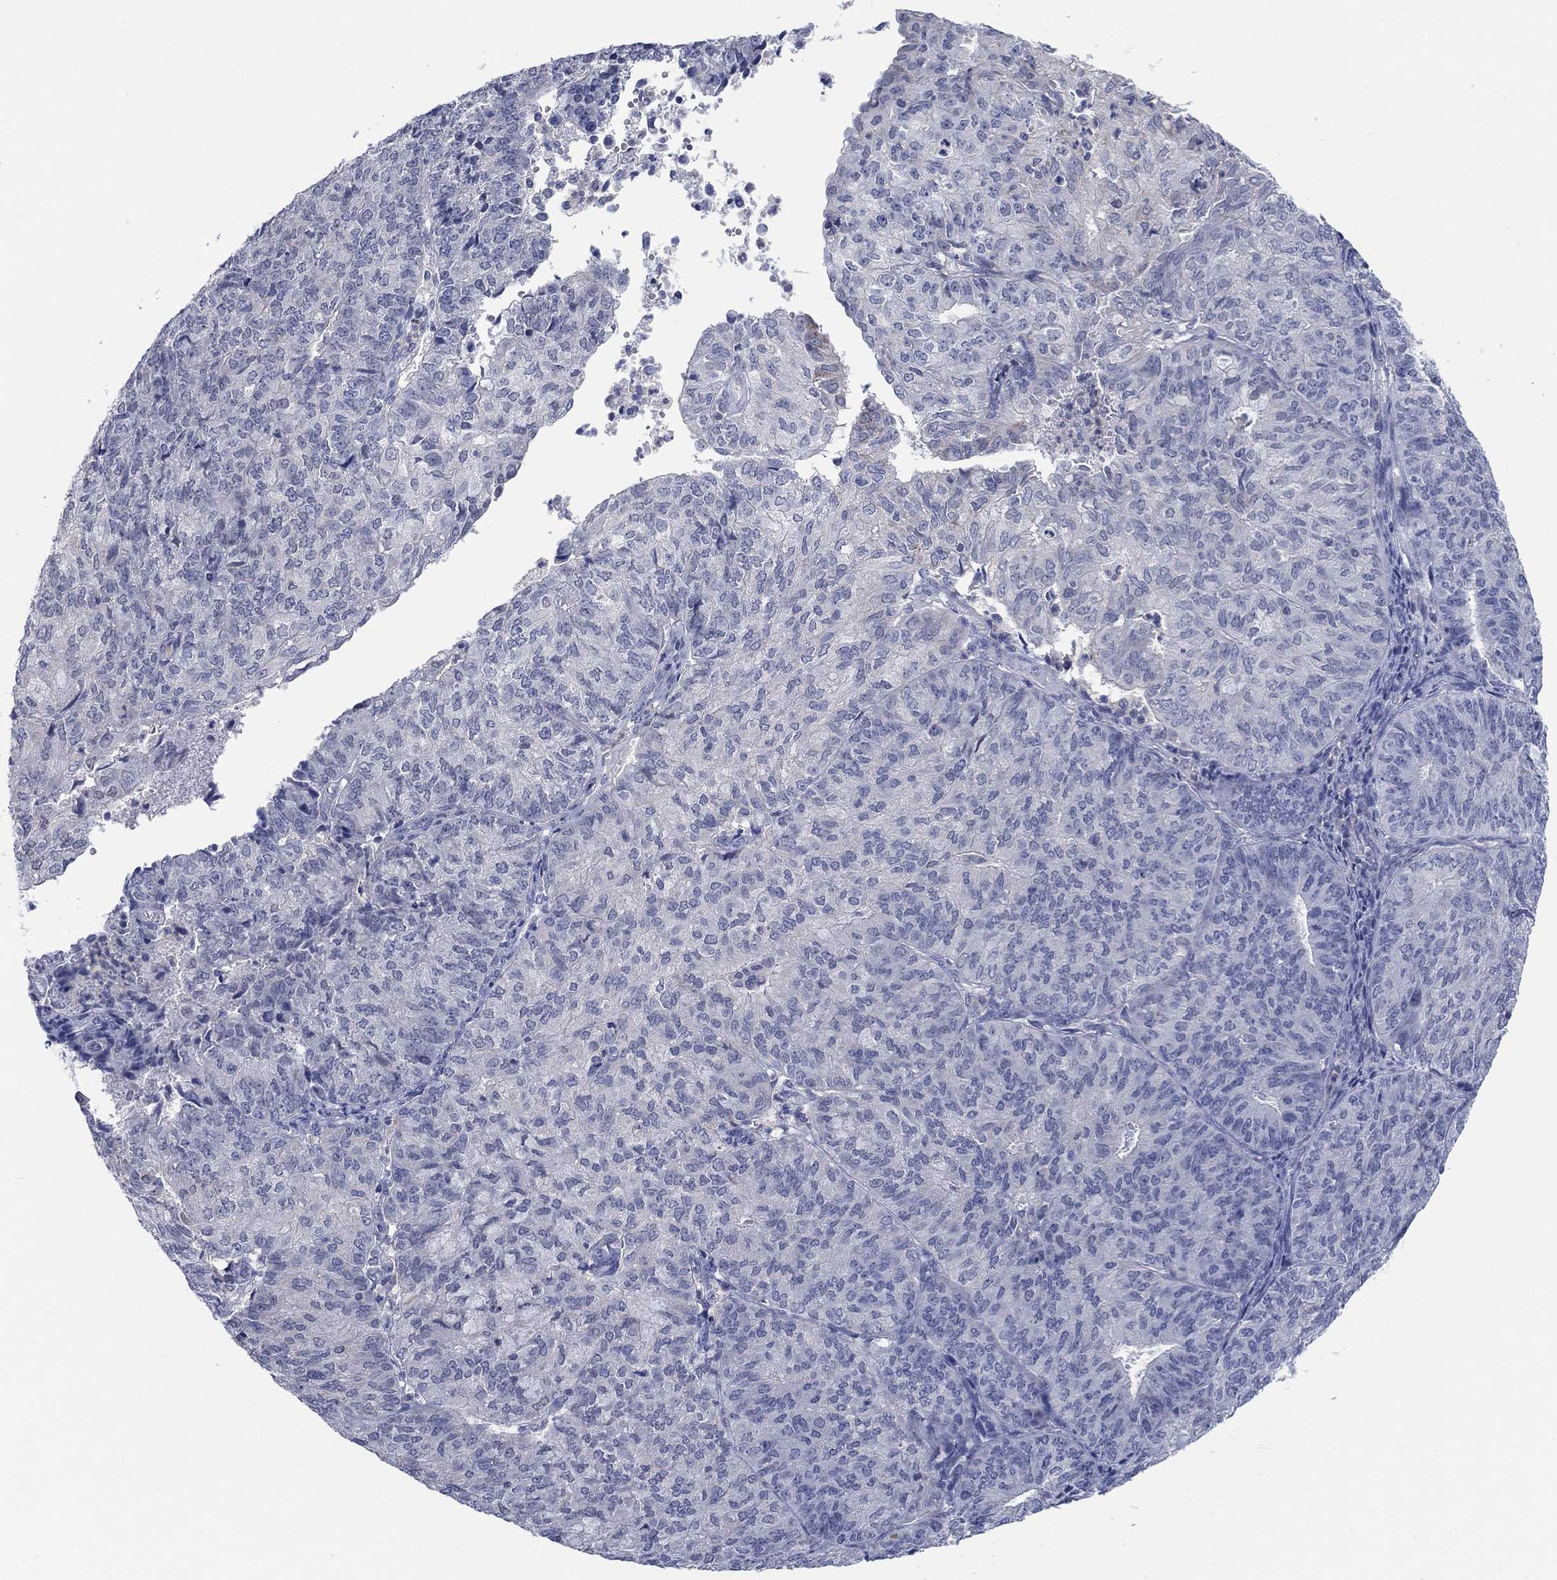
{"staining": {"intensity": "negative", "quantity": "none", "location": "none"}, "tissue": "endometrial cancer", "cell_type": "Tumor cells", "image_type": "cancer", "snomed": [{"axis": "morphology", "description": "Adenocarcinoma, NOS"}, {"axis": "topography", "description": "Endometrium"}], "caption": "Immunohistochemical staining of human endometrial cancer (adenocarcinoma) shows no significant expression in tumor cells. Nuclei are stained in blue.", "gene": "FER1L6", "patient": {"sex": "female", "age": 82}}